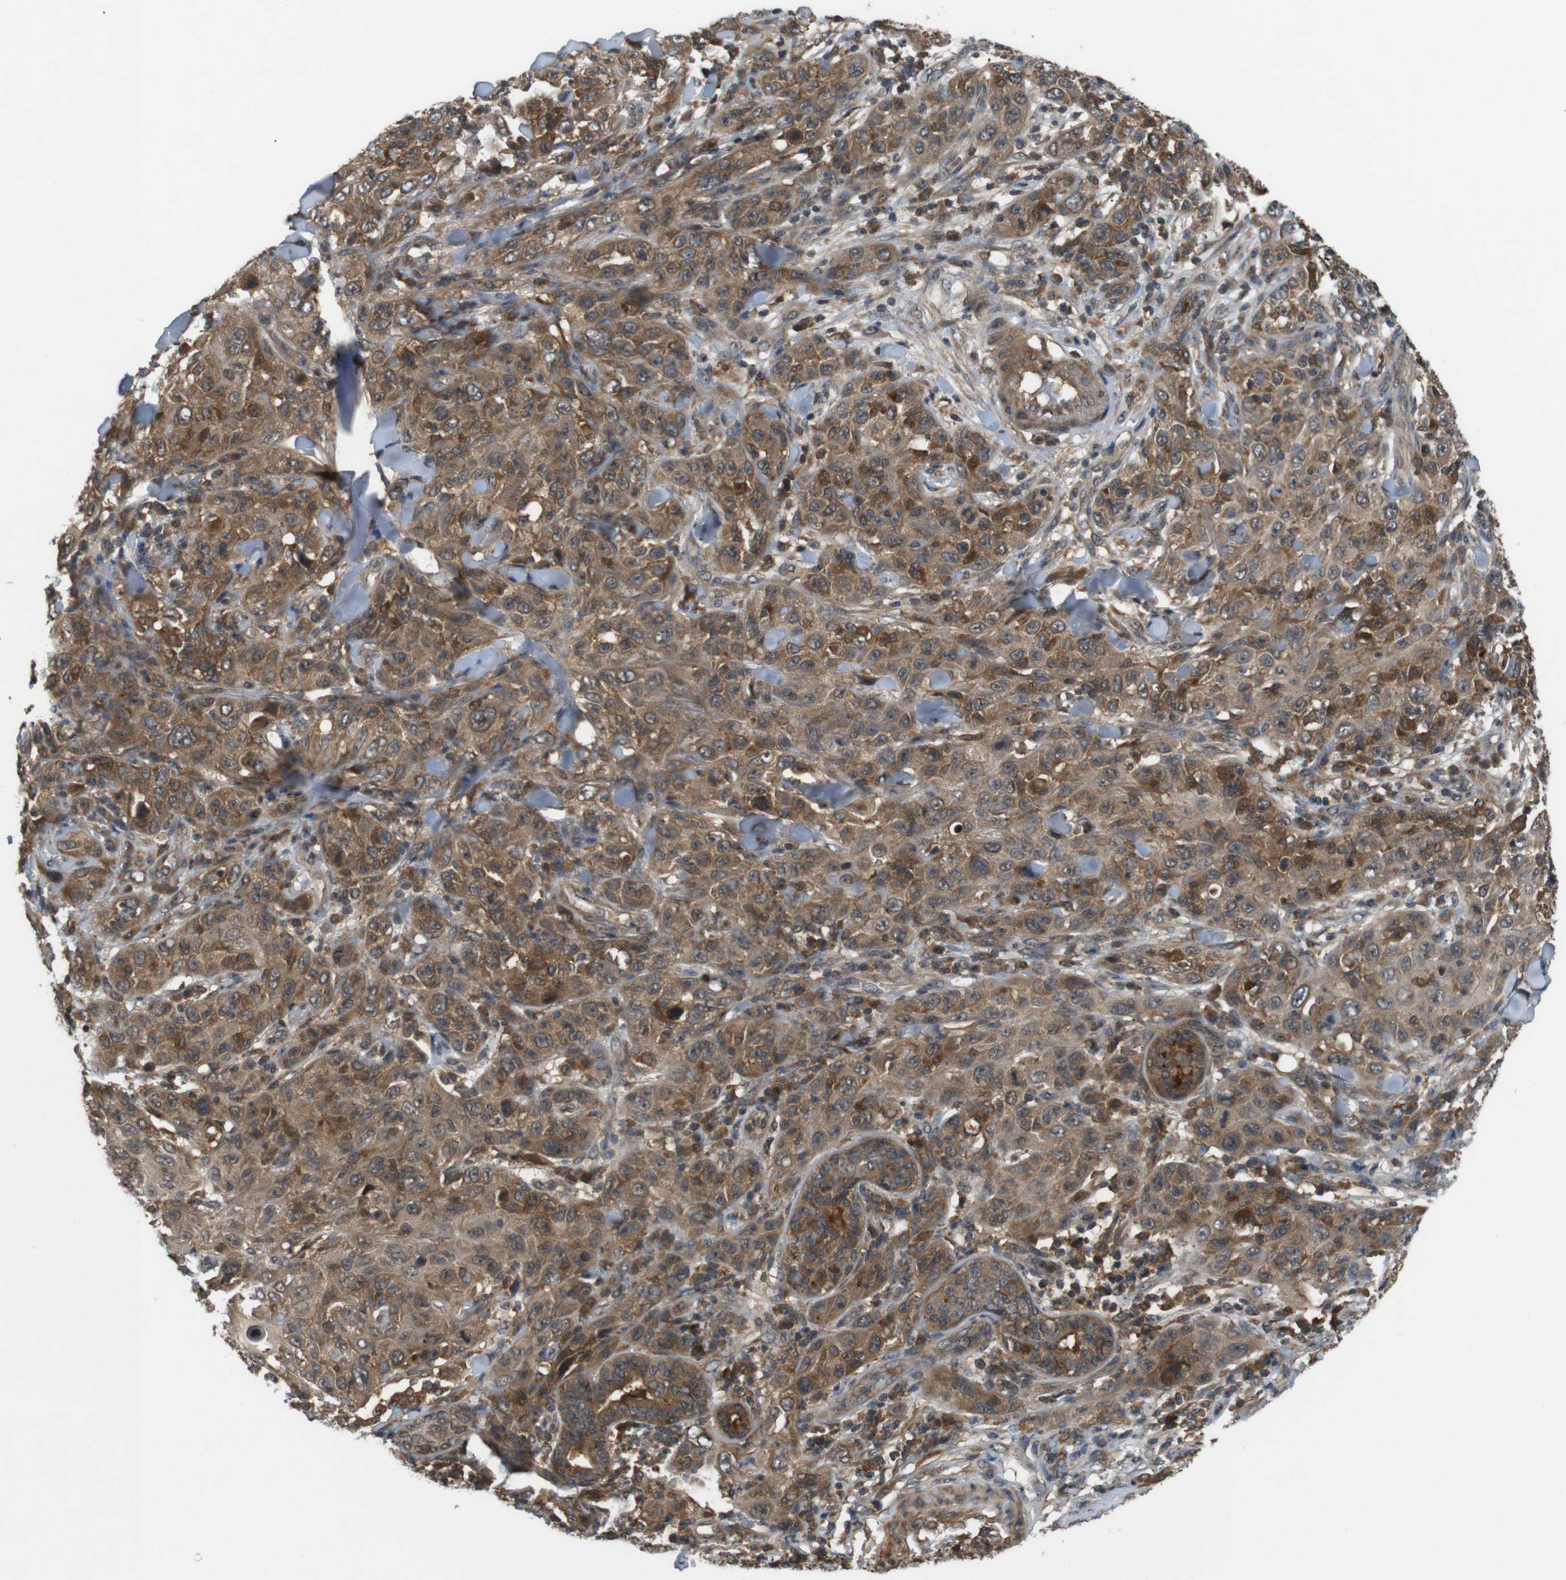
{"staining": {"intensity": "moderate", "quantity": ">75%", "location": "cytoplasmic/membranous"}, "tissue": "skin cancer", "cell_type": "Tumor cells", "image_type": "cancer", "snomed": [{"axis": "morphology", "description": "Squamous cell carcinoma, NOS"}, {"axis": "topography", "description": "Skin"}], "caption": "Moderate cytoplasmic/membranous staining for a protein is present in approximately >75% of tumor cells of skin cancer (squamous cell carcinoma) using immunohistochemistry (IHC).", "gene": "NFKBIE", "patient": {"sex": "female", "age": 88}}